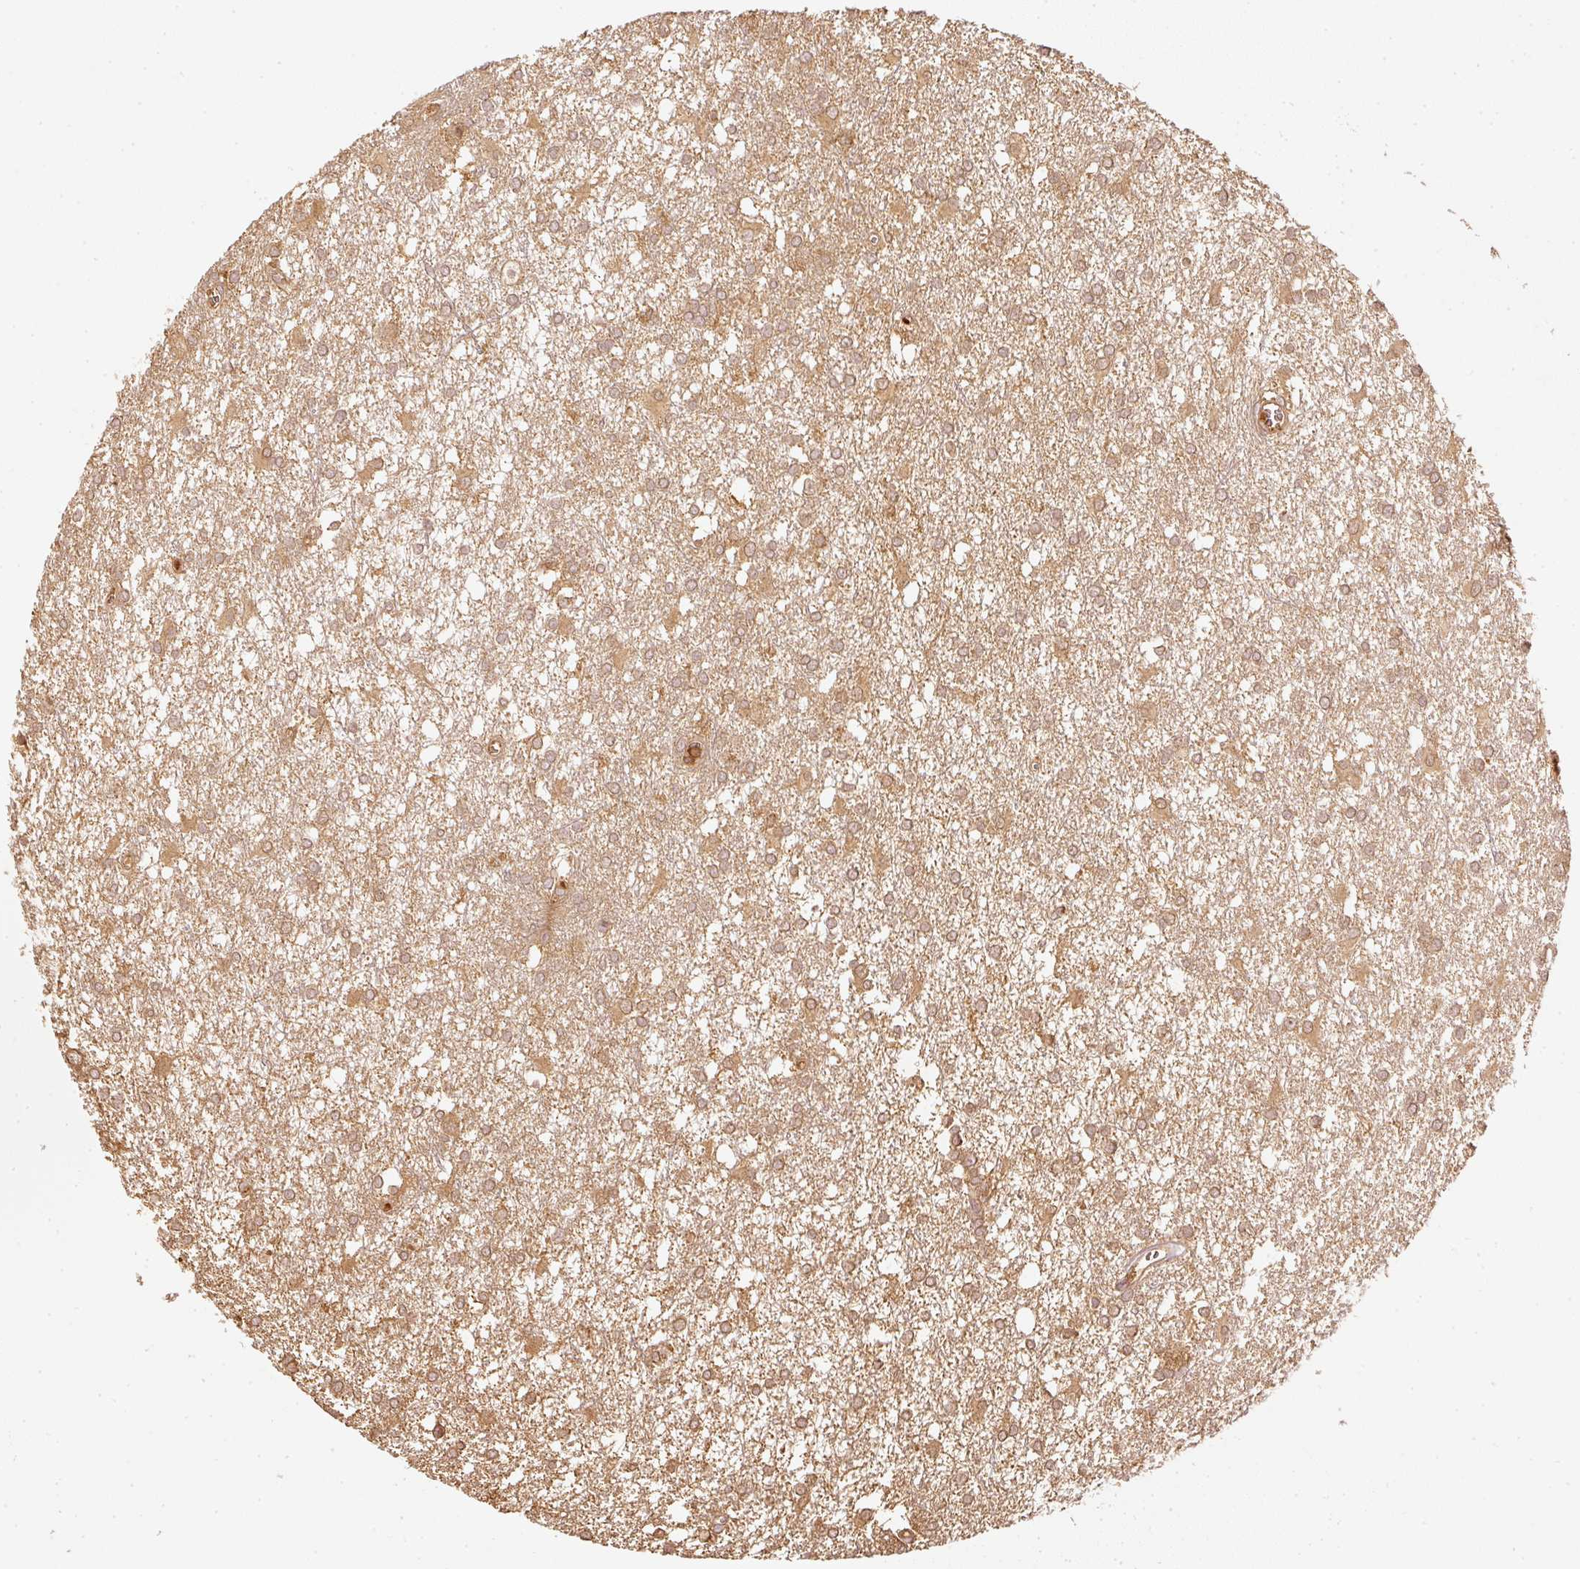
{"staining": {"intensity": "moderate", "quantity": ">75%", "location": "cytoplasmic/membranous"}, "tissue": "glioma", "cell_type": "Tumor cells", "image_type": "cancer", "snomed": [{"axis": "morphology", "description": "Glioma, malignant, High grade"}, {"axis": "topography", "description": "Brain"}], "caption": "This is a micrograph of immunohistochemistry staining of glioma, which shows moderate expression in the cytoplasmic/membranous of tumor cells.", "gene": "EVL", "patient": {"sex": "male", "age": 48}}